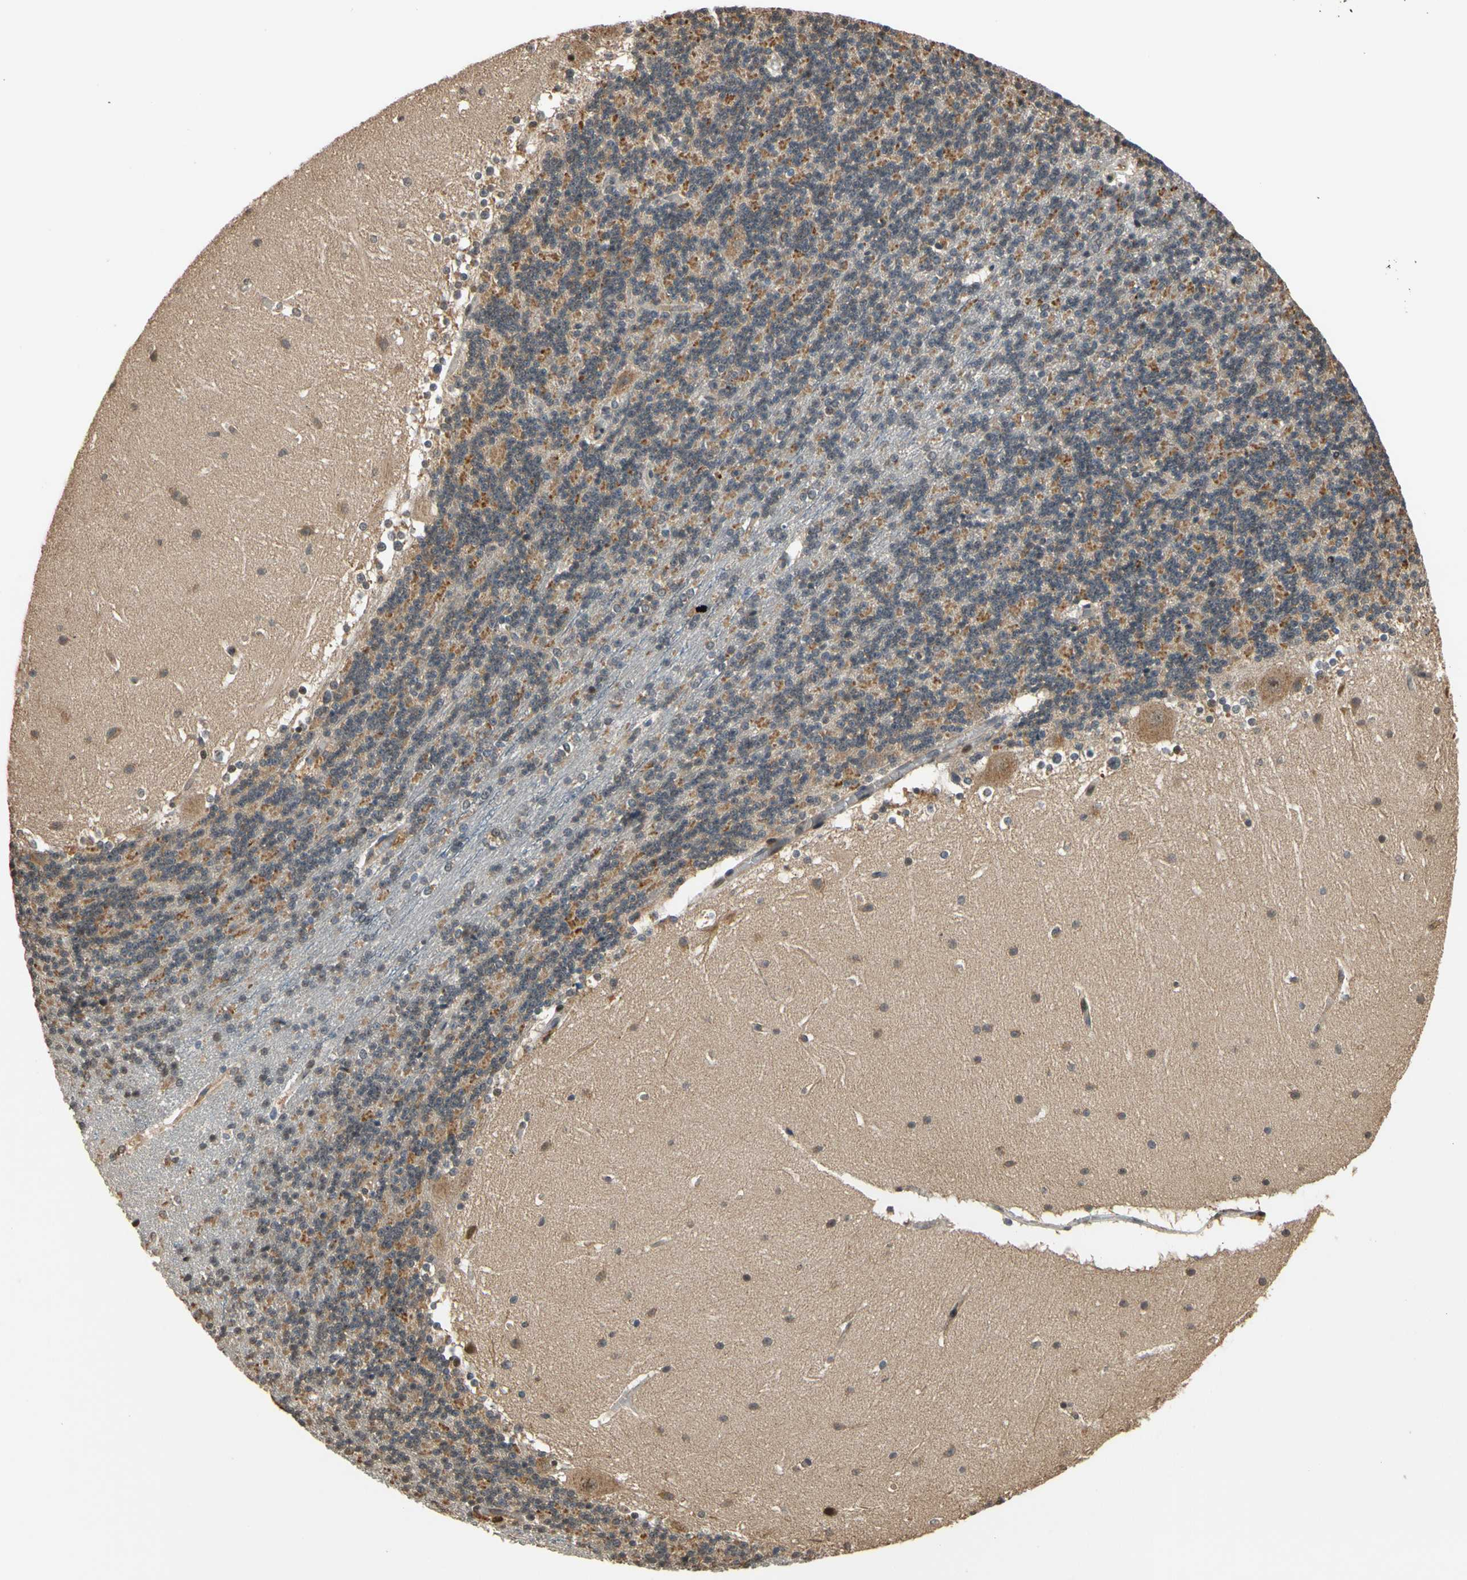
{"staining": {"intensity": "moderate", "quantity": "25%-75%", "location": "cytoplasmic/membranous,nuclear"}, "tissue": "cerebellum", "cell_type": "Cells in granular layer", "image_type": "normal", "snomed": [{"axis": "morphology", "description": "Normal tissue, NOS"}, {"axis": "topography", "description": "Cerebellum"}], "caption": "A micrograph of cerebellum stained for a protein reveals moderate cytoplasmic/membranous,nuclear brown staining in cells in granular layer. The staining is performed using DAB (3,3'-diaminobenzidine) brown chromogen to label protein expression. The nuclei are counter-stained blue using hematoxylin.", "gene": "TMEM230", "patient": {"sex": "female", "age": 19}}